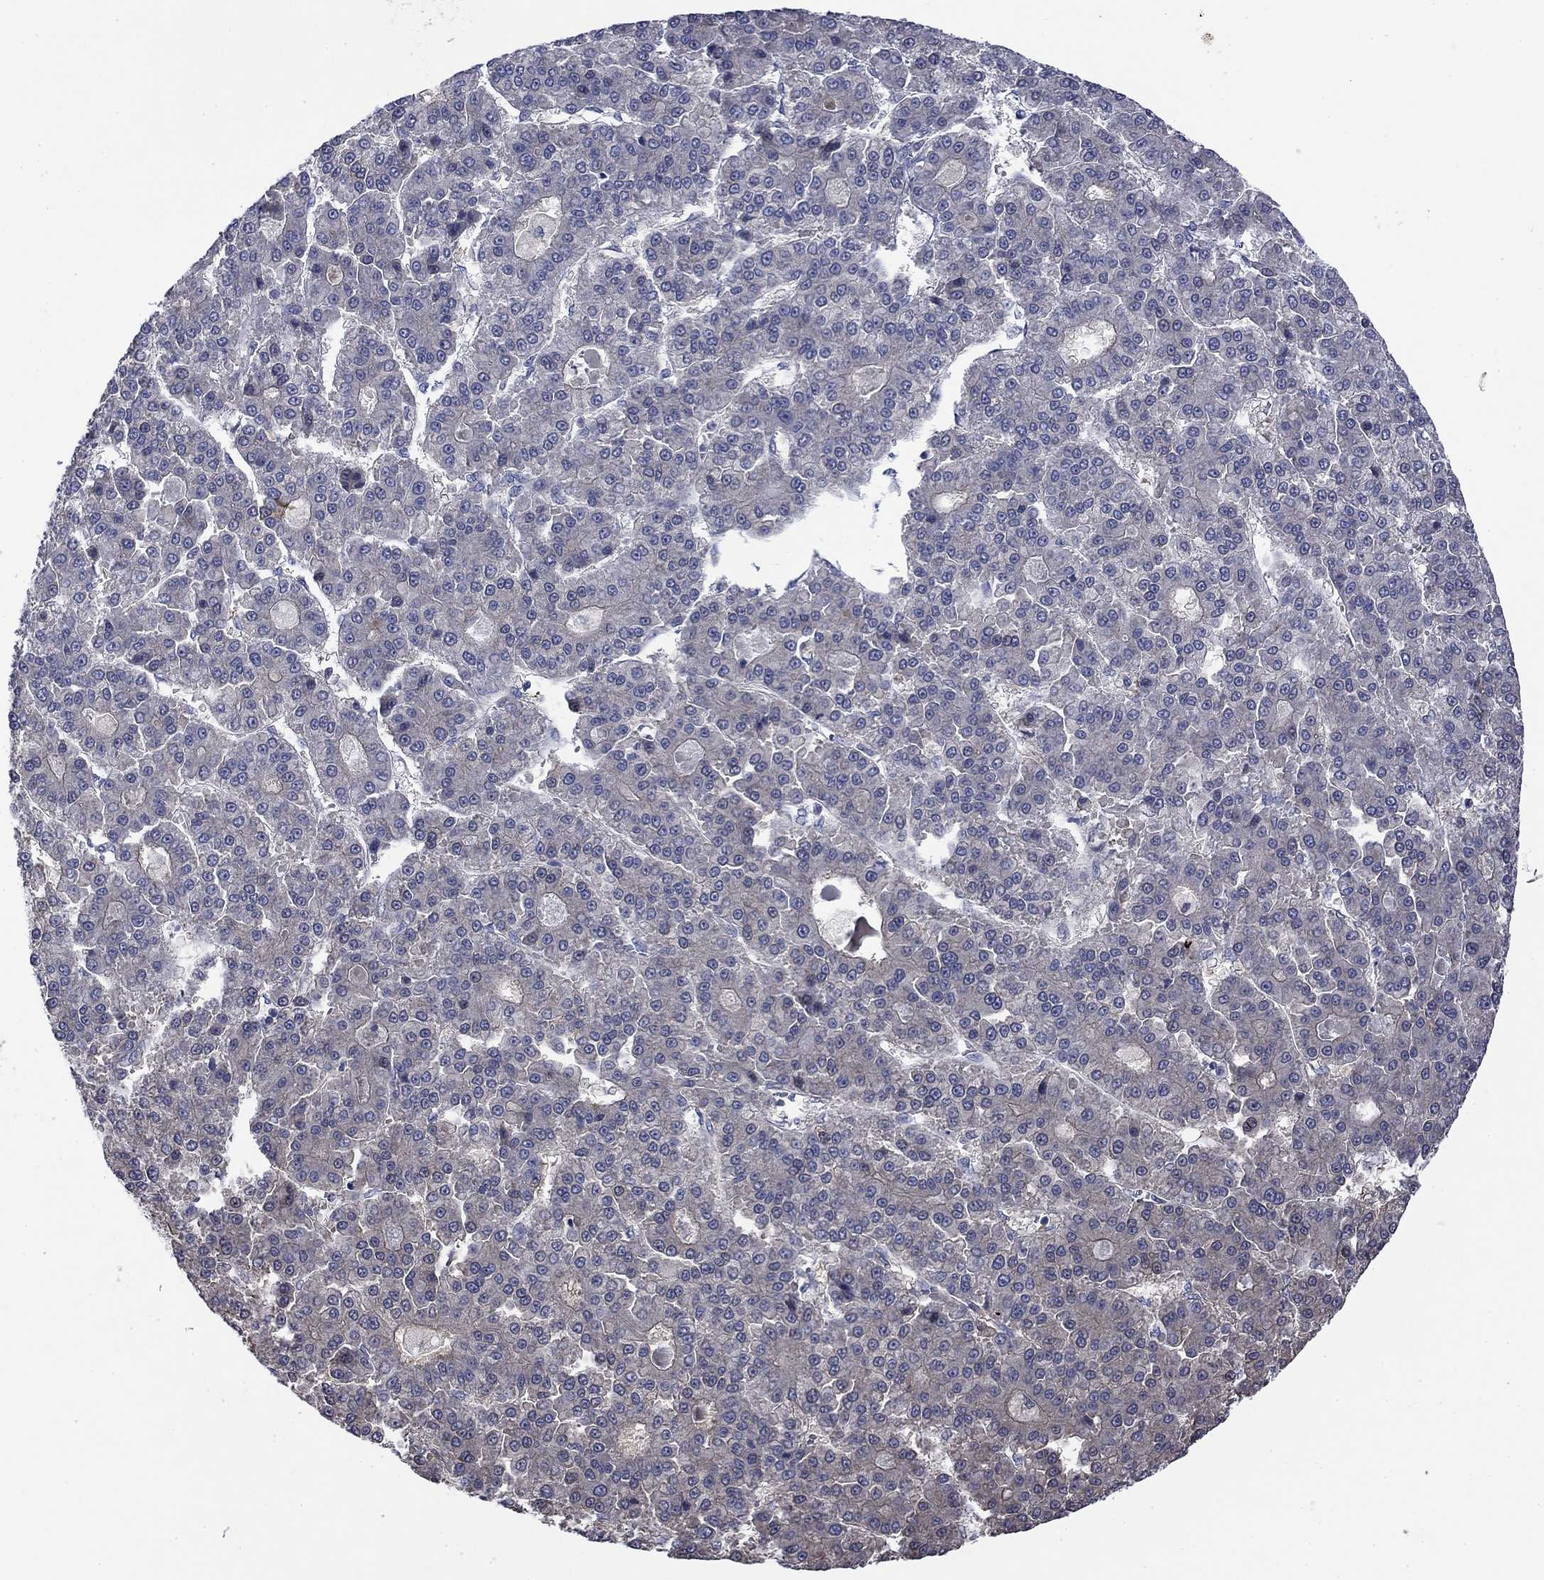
{"staining": {"intensity": "negative", "quantity": "none", "location": "none"}, "tissue": "liver cancer", "cell_type": "Tumor cells", "image_type": "cancer", "snomed": [{"axis": "morphology", "description": "Carcinoma, Hepatocellular, NOS"}, {"axis": "topography", "description": "Liver"}], "caption": "An IHC histopathology image of liver cancer is shown. There is no staining in tumor cells of liver cancer. The staining was performed using DAB (3,3'-diaminobenzidine) to visualize the protein expression in brown, while the nuclei were stained in blue with hematoxylin (Magnification: 20x).", "gene": "PDZD2", "patient": {"sex": "male", "age": 70}}